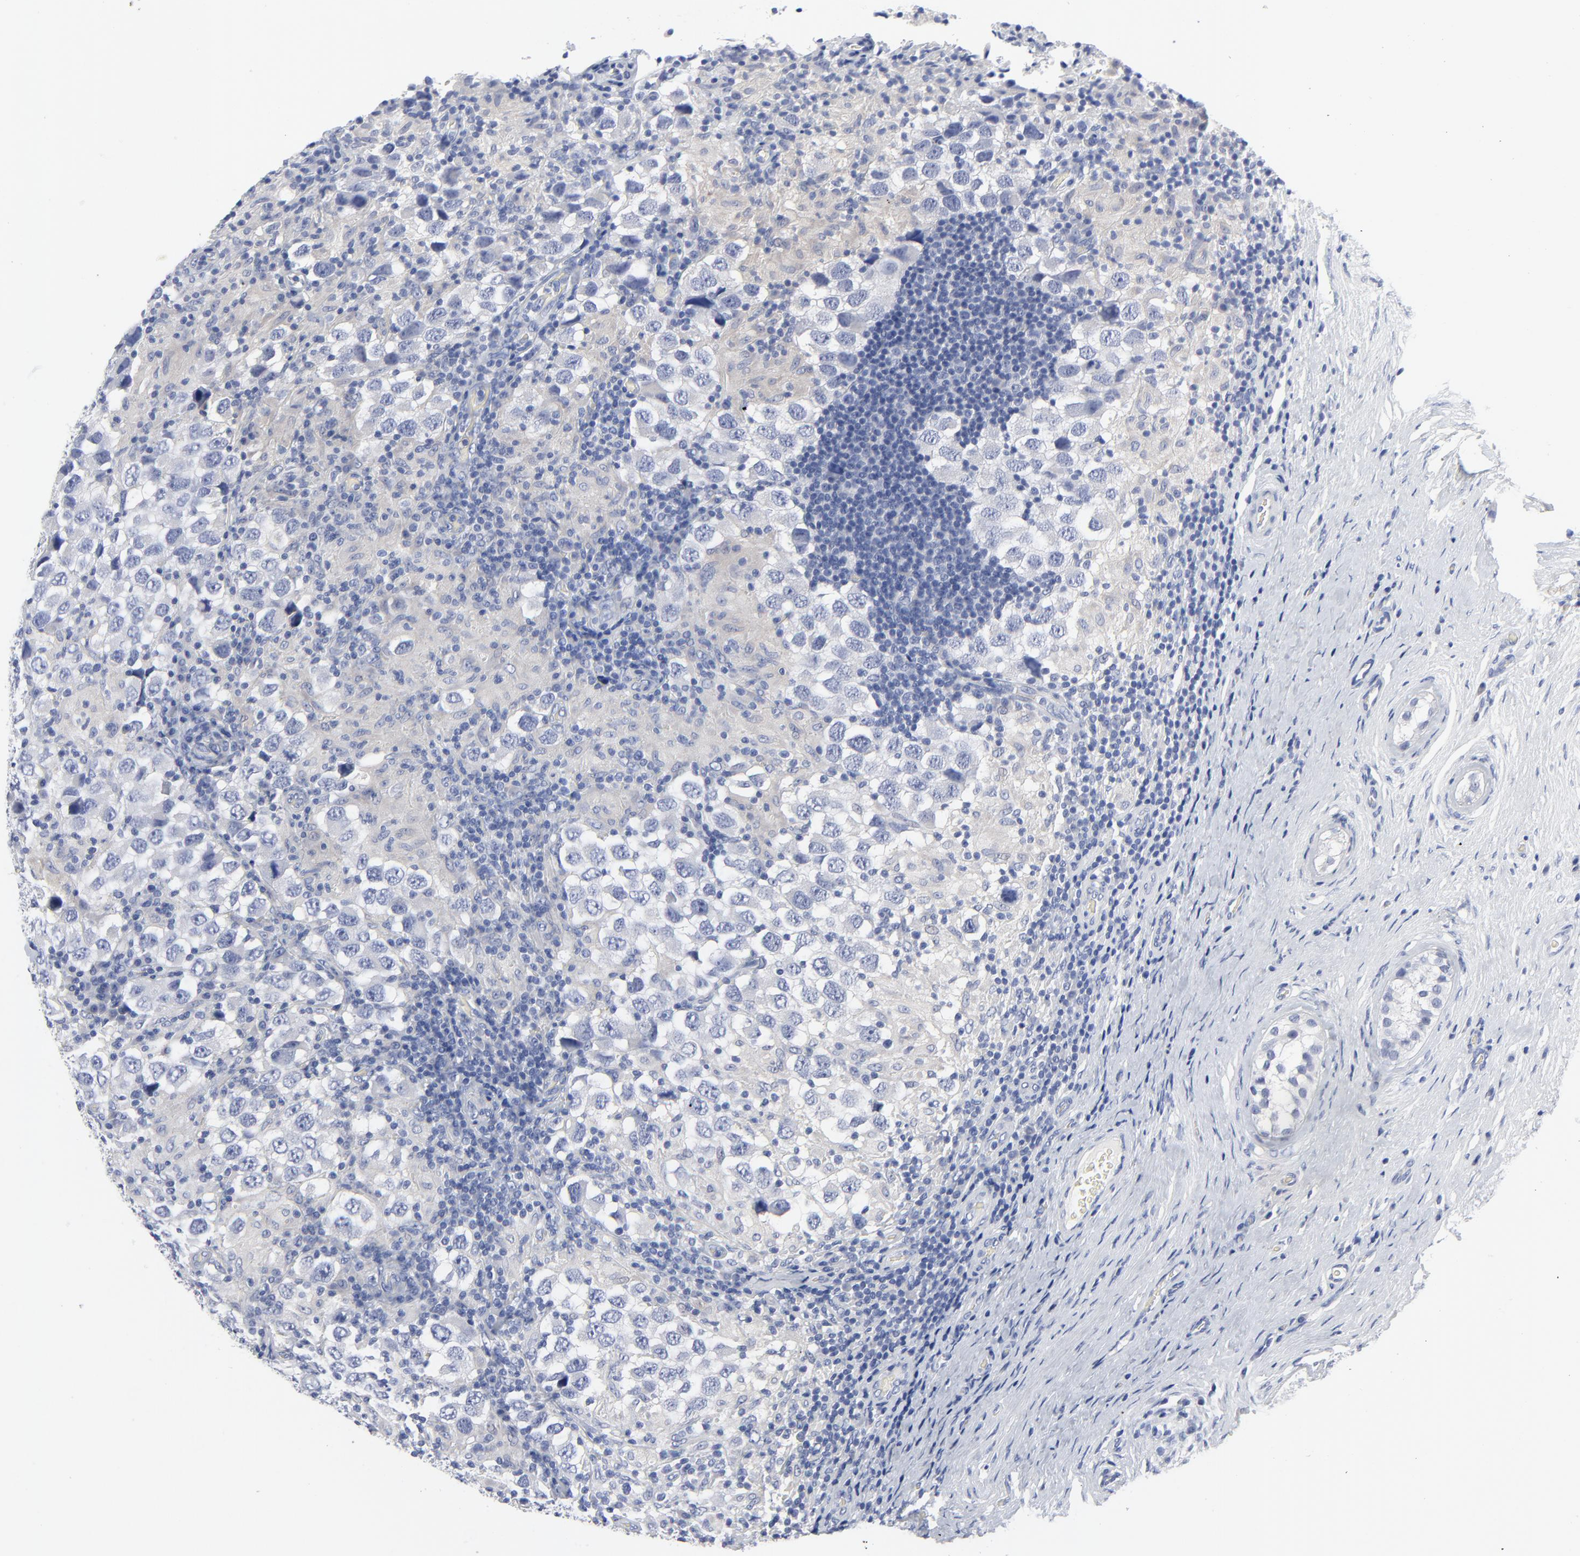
{"staining": {"intensity": "negative", "quantity": "none", "location": "none"}, "tissue": "testis cancer", "cell_type": "Tumor cells", "image_type": "cancer", "snomed": [{"axis": "morphology", "description": "Carcinoma, Embryonal, NOS"}, {"axis": "topography", "description": "Testis"}], "caption": "This photomicrograph is of testis cancer (embryonal carcinoma) stained with IHC to label a protein in brown with the nuclei are counter-stained blue. There is no expression in tumor cells.", "gene": "CLEC4G", "patient": {"sex": "male", "age": 21}}